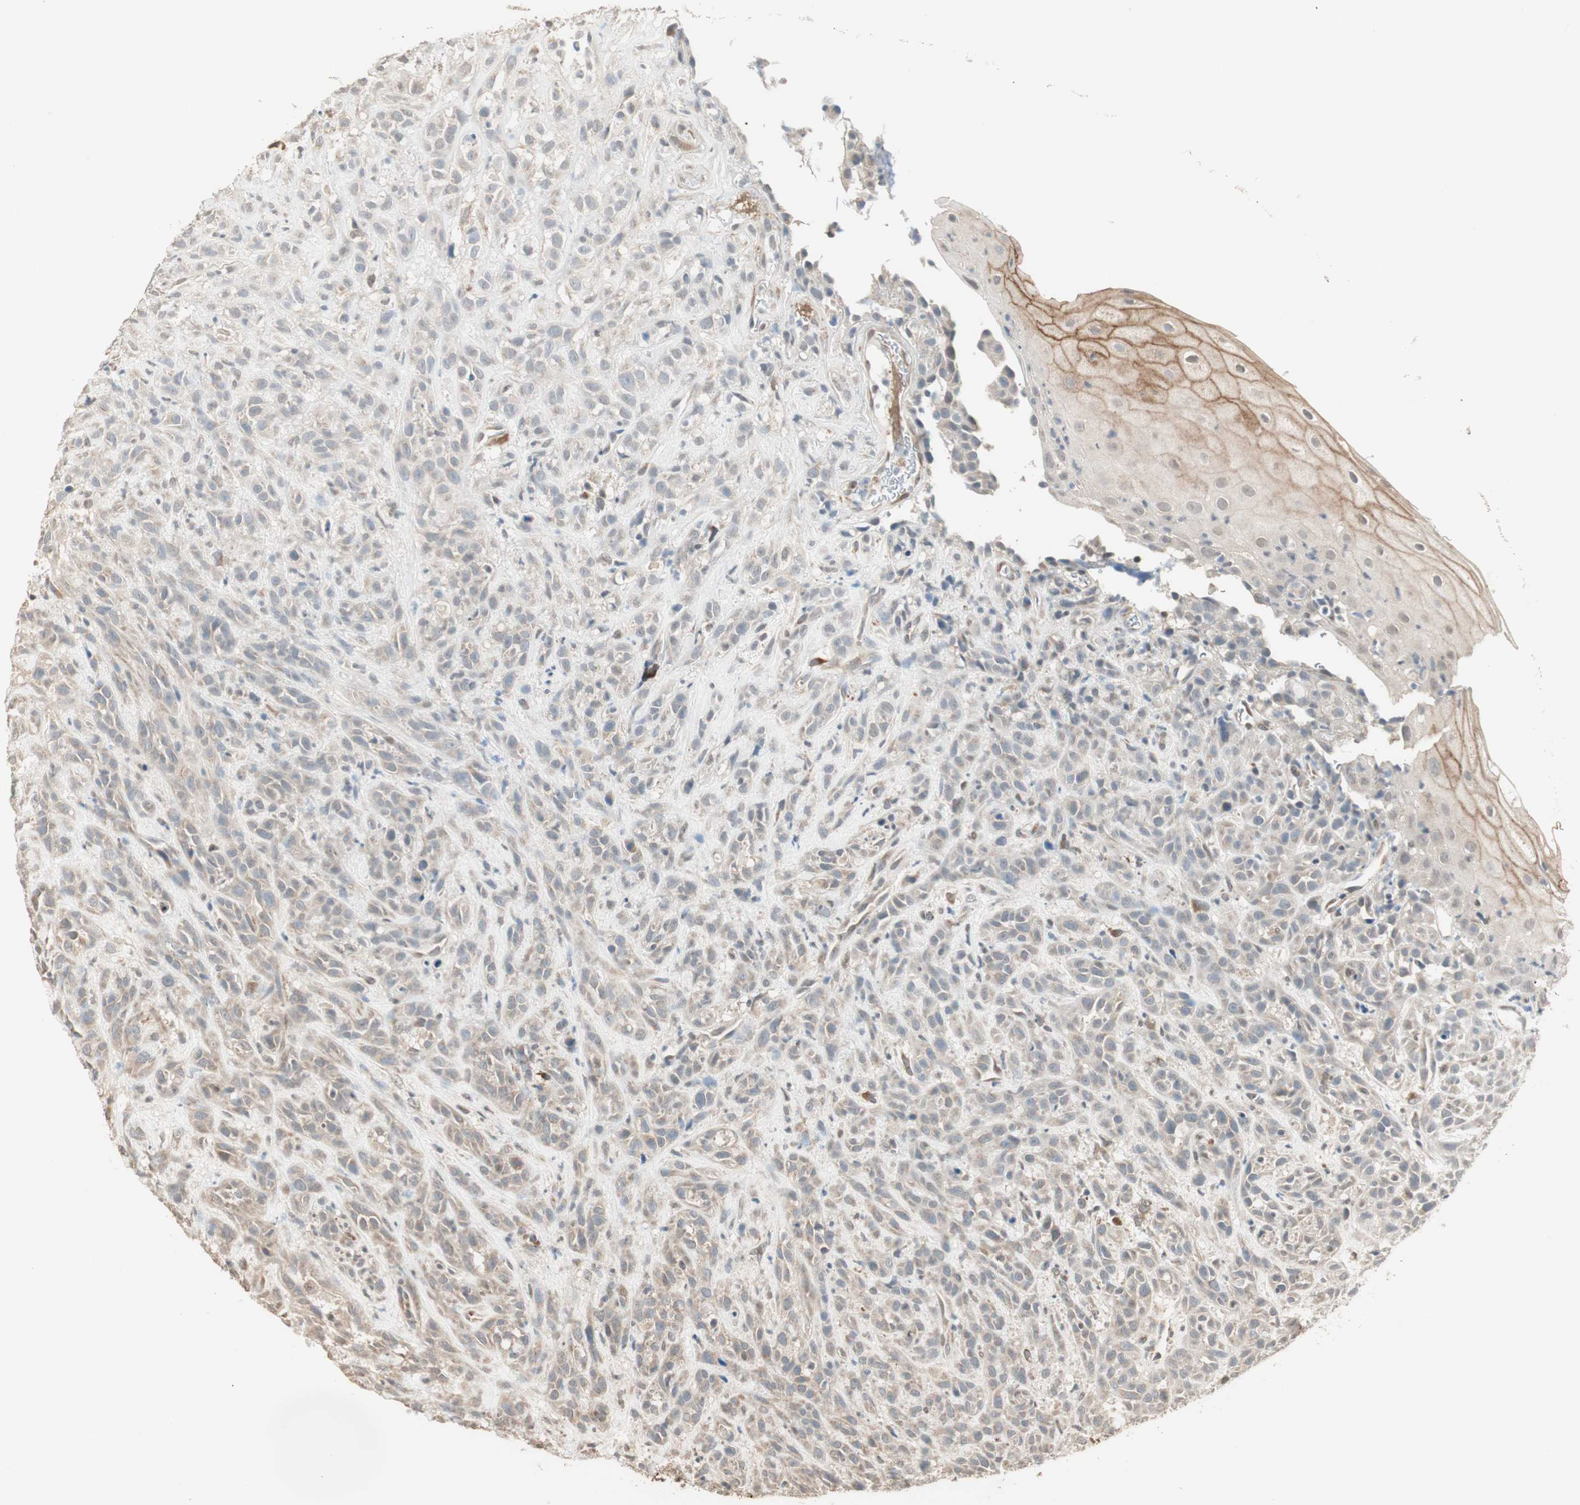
{"staining": {"intensity": "weak", "quantity": ">75%", "location": "cytoplasmic/membranous"}, "tissue": "head and neck cancer", "cell_type": "Tumor cells", "image_type": "cancer", "snomed": [{"axis": "morphology", "description": "Normal tissue, NOS"}, {"axis": "morphology", "description": "Squamous cell carcinoma, NOS"}, {"axis": "topography", "description": "Cartilage tissue"}, {"axis": "topography", "description": "Head-Neck"}], "caption": "A high-resolution photomicrograph shows immunohistochemistry (IHC) staining of squamous cell carcinoma (head and neck), which shows weak cytoplasmic/membranous positivity in about >75% of tumor cells.", "gene": "TASOR", "patient": {"sex": "male", "age": 62}}